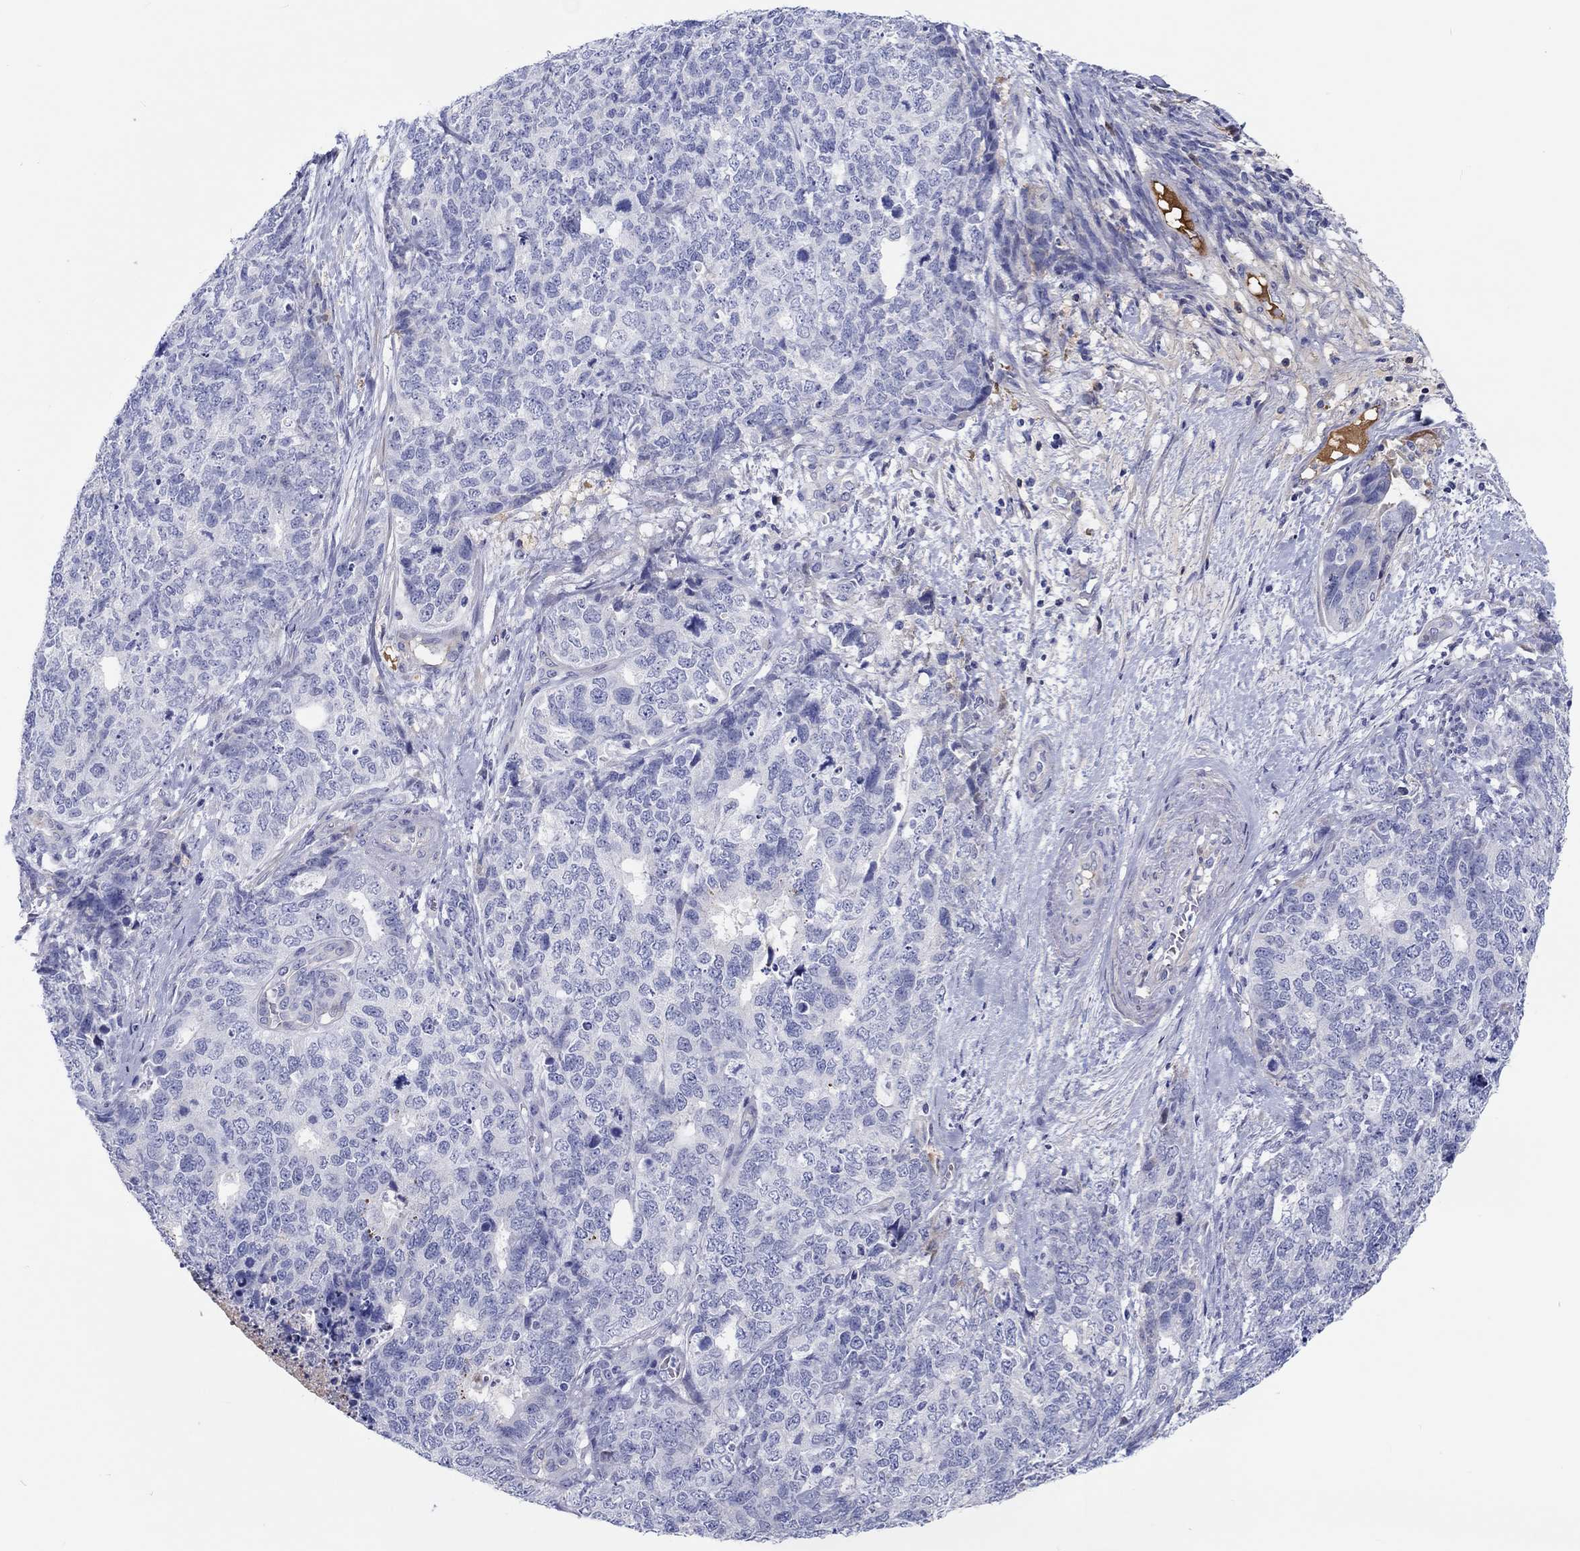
{"staining": {"intensity": "negative", "quantity": "none", "location": "none"}, "tissue": "cervical cancer", "cell_type": "Tumor cells", "image_type": "cancer", "snomed": [{"axis": "morphology", "description": "Squamous cell carcinoma, NOS"}, {"axis": "topography", "description": "Cervix"}], "caption": "Immunohistochemistry of human cervical cancer (squamous cell carcinoma) exhibits no expression in tumor cells.", "gene": "CDY2B", "patient": {"sex": "female", "age": 63}}